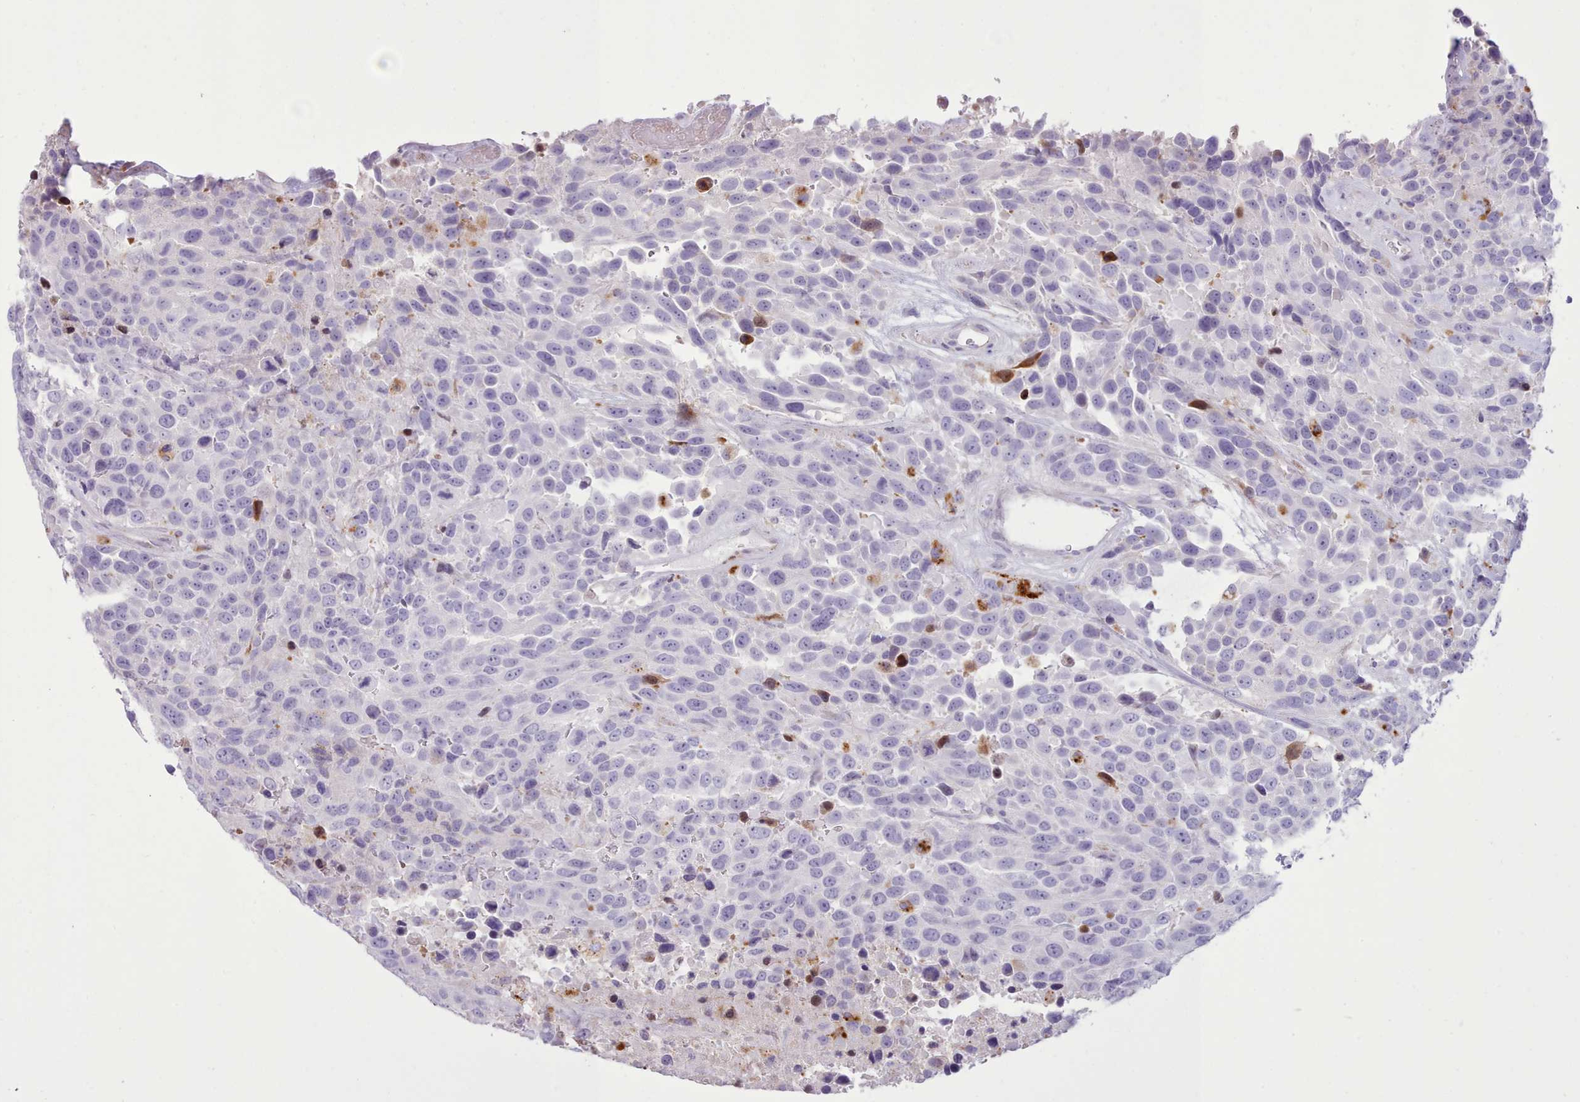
{"staining": {"intensity": "negative", "quantity": "none", "location": "none"}, "tissue": "urothelial cancer", "cell_type": "Tumor cells", "image_type": "cancer", "snomed": [{"axis": "morphology", "description": "Urothelial carcinoma, High grade"}, {"axis": "topography", "description": "Urinary bladder"}], "caption": "Immunohistochemistry (IHC) photomicrograph of neoplastic tissue: urothelial carcinoma (high-grade) stained with DAB (3,3'-diaminobenzidine) shows no significant protein positivity in tumor cells.", "gene": "SRD5A1", "patient": {"sex": "female", "age": 70}}